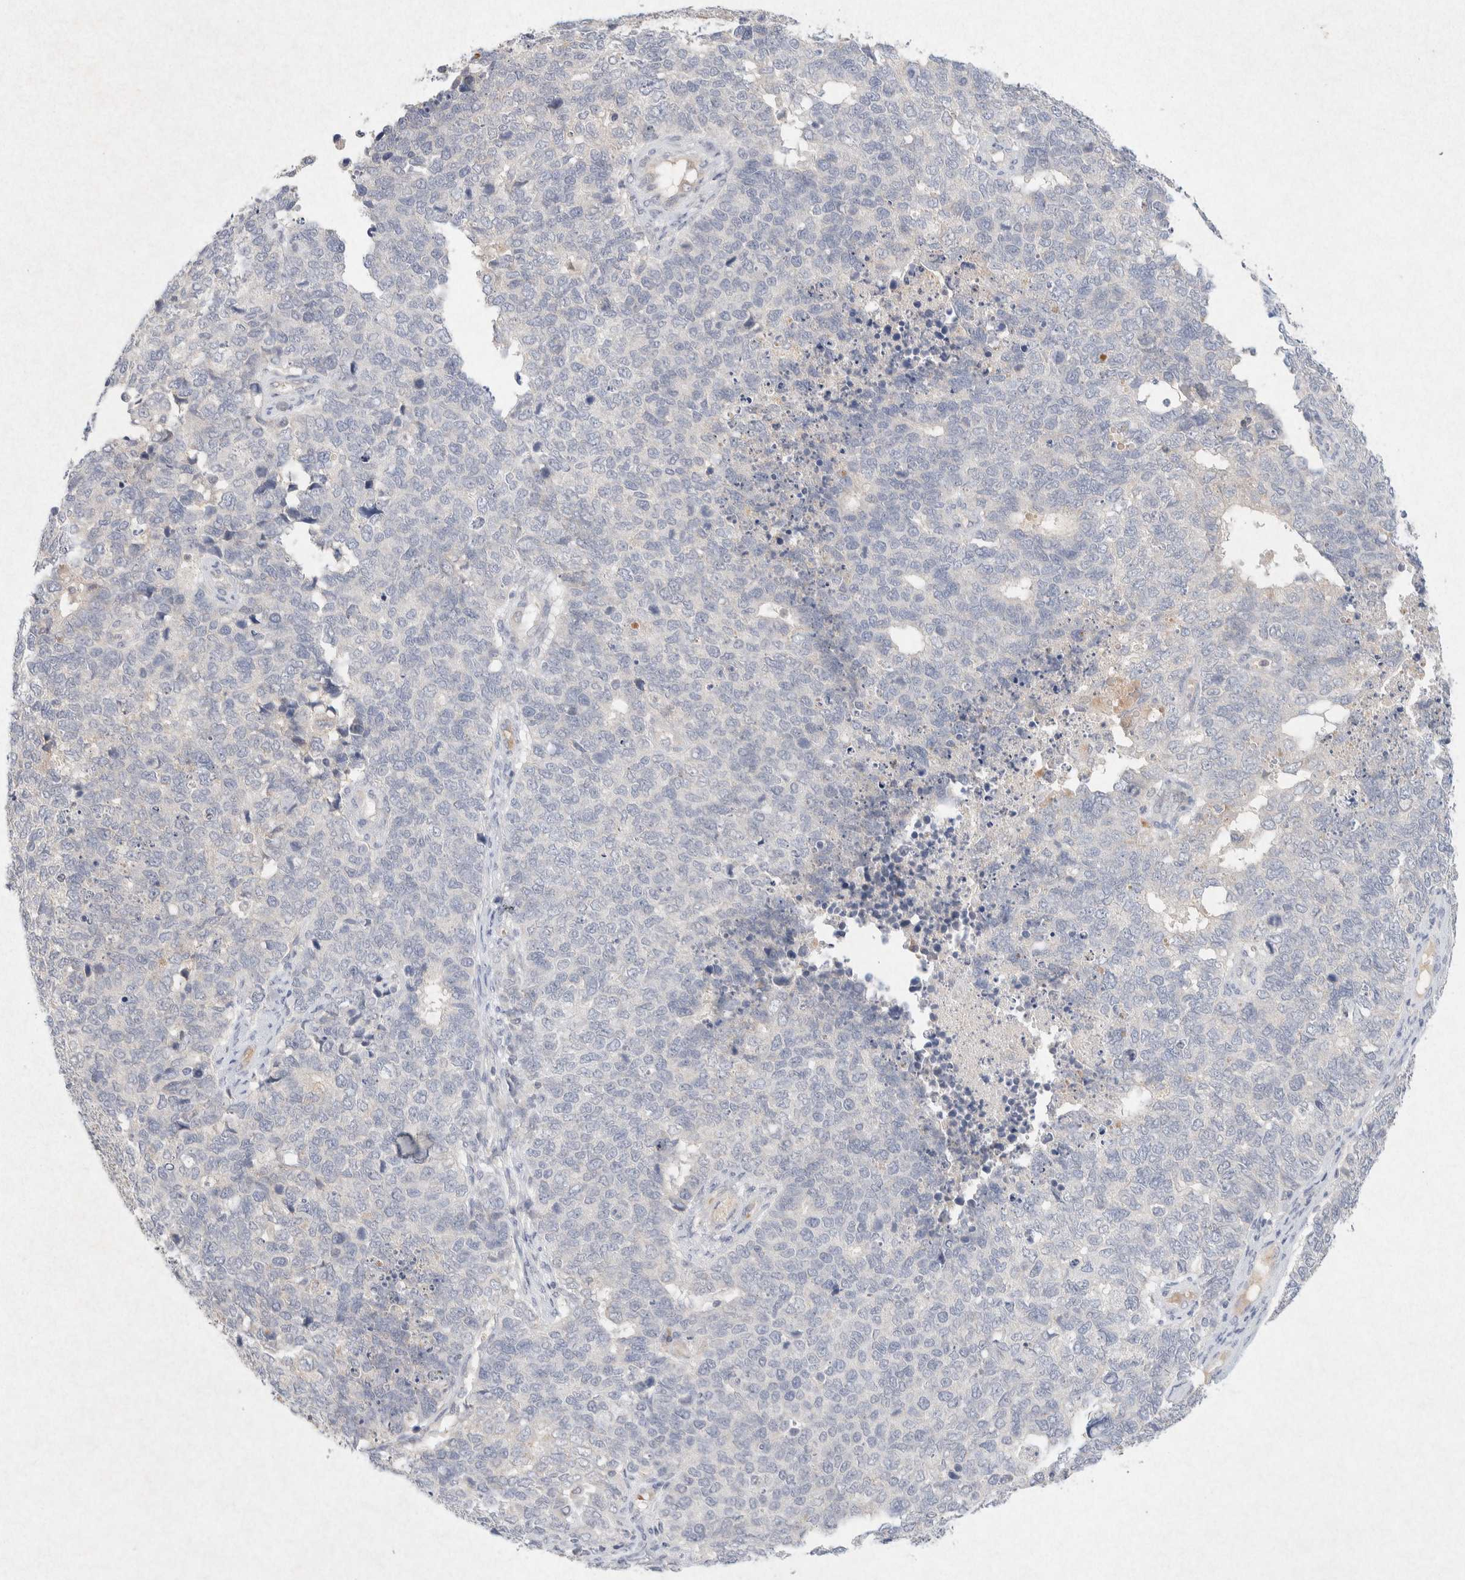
{"staining": {"intensity": "negative", "quantity": "none", "location": "none"}, "tissue": "cervical cancer", "cell_type": "Tumor cells", "image_type": "cancer", "snomed": [{"axis": "morphology", "description": "Squamous cell carcinoma, NOS"}, {"axis": "topography", "description": "Cervix"}], "caption": "An immunohistochemistry image of cervical cancer is shown. There is no staining in tumor cells of cervical cancer.", "gene": "GNAI1", "patient": {"sex": "female", "age": 63}}